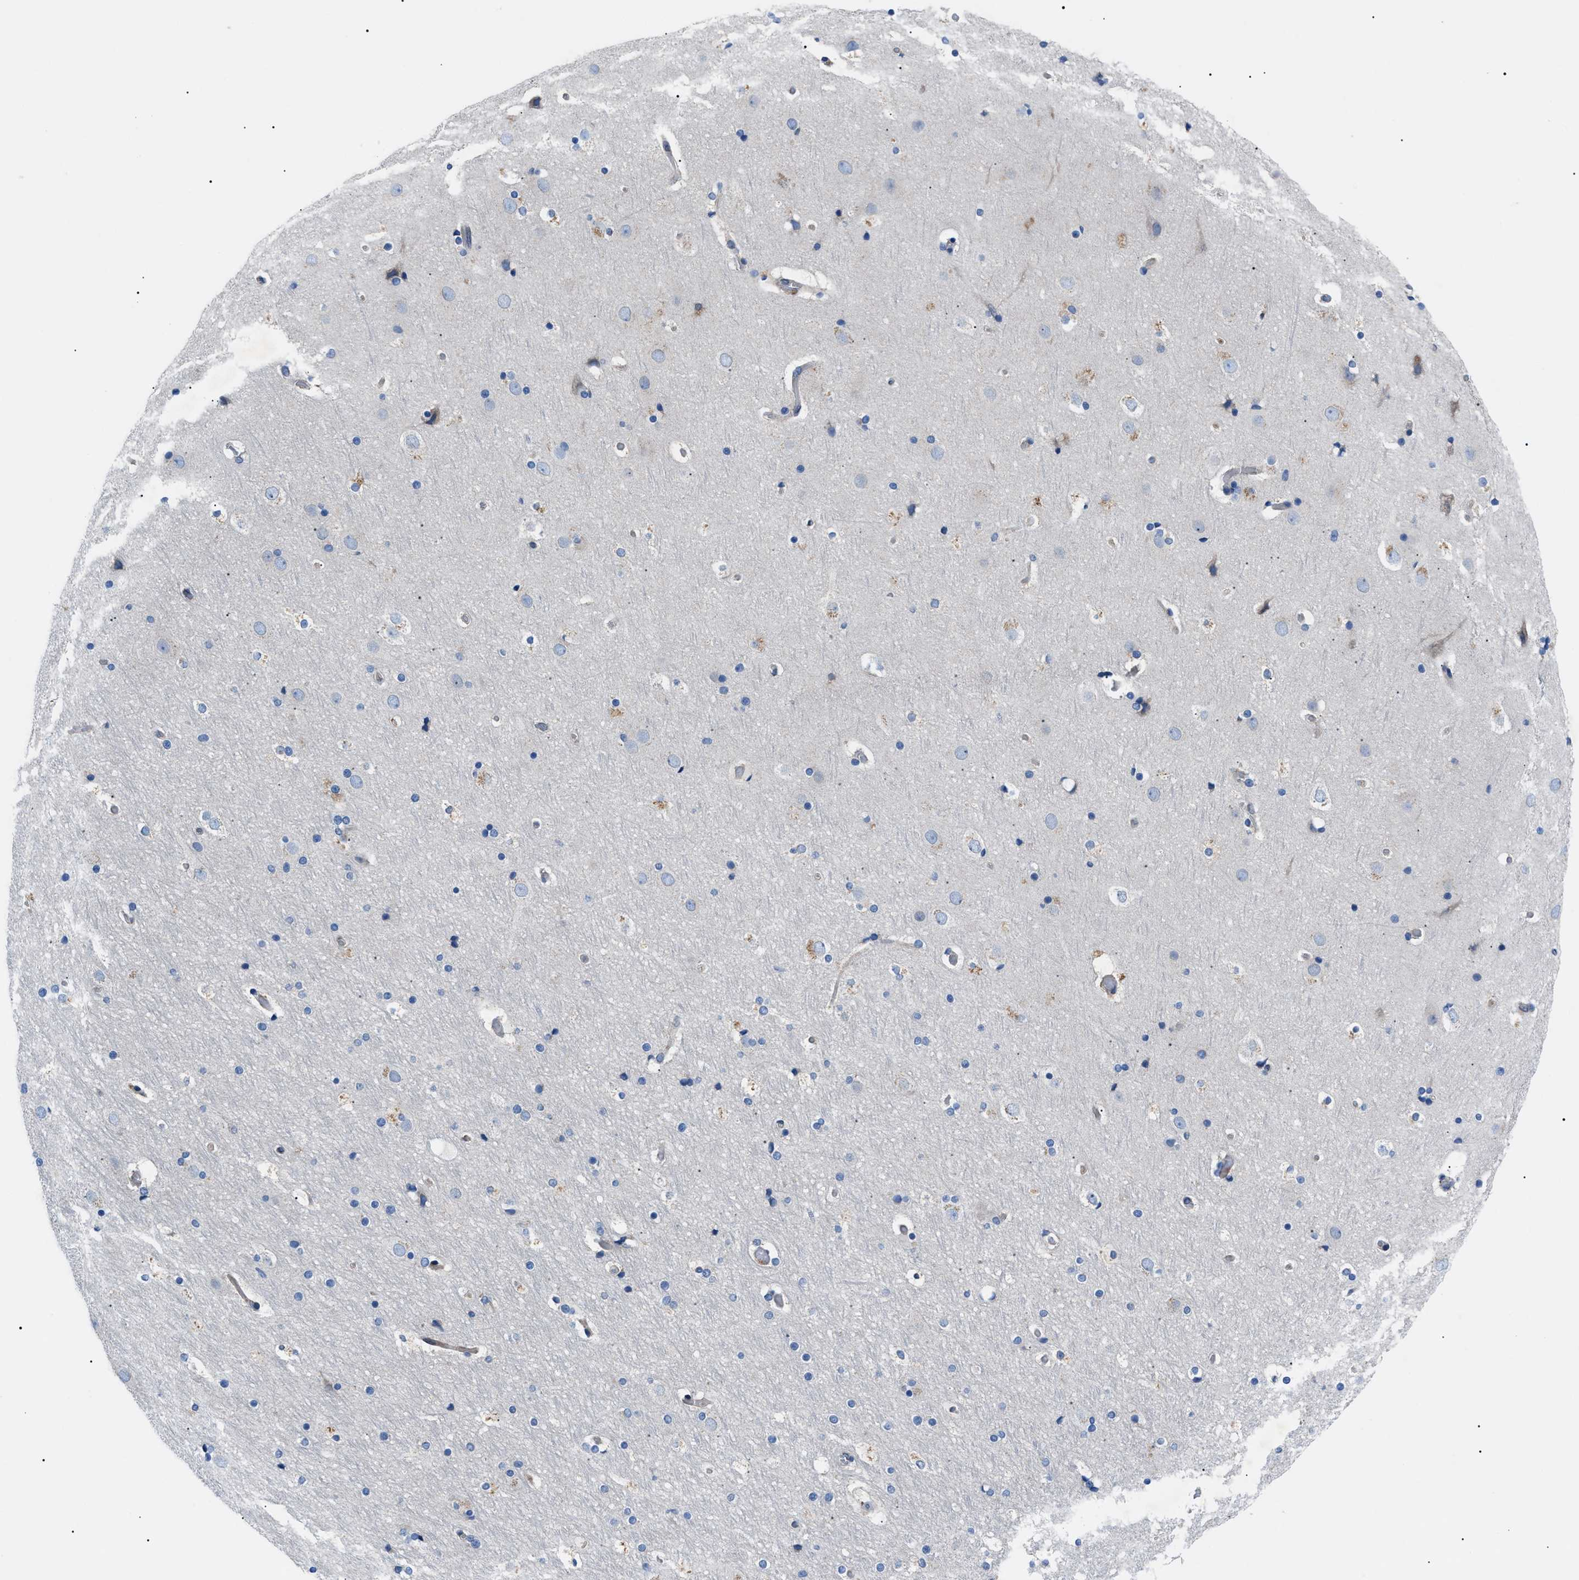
{"staining": {"intensity": "weak", "quantity": ">75%", "location": "cytoplasmic/membranous"}, "tissue": "cerebral cortex", "cell_type": "Endothelial cells", "image_type": "normal", "snomed": [{"axis": "morphology", "description": "Normal tissue, NOS"}, {"axis": "topography", "description": "Cerebral cortex"}], "caption": "An image of cerebral cortex stained for a protein shows weak cytoplasmic/membranous brown staining in endothelial cells. (IHC, brightfield microscopy, high magnification).", "gene": "ZDHHC24", "patient": {"sex": "male", "age": 57}}